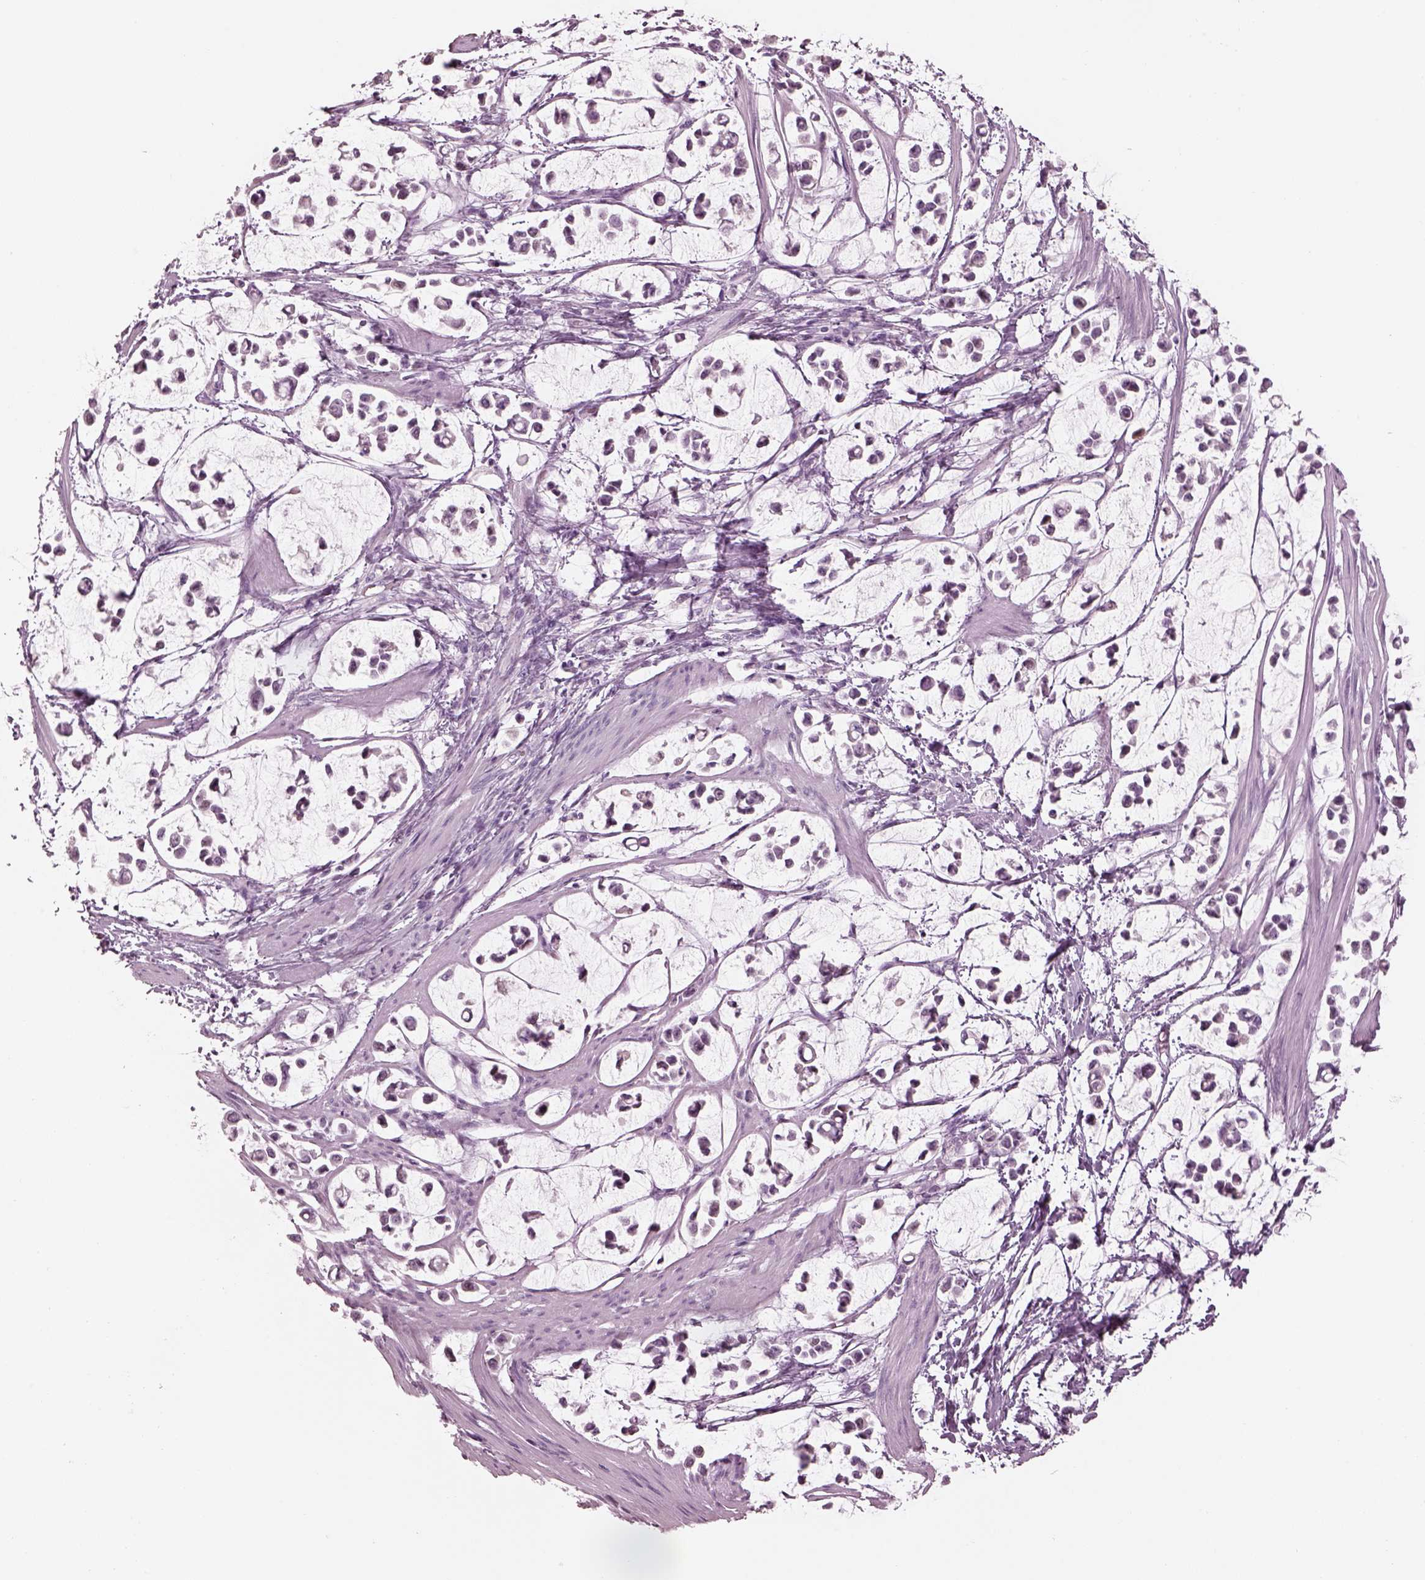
{"staining": {"intensity": "negative", "quantity": "none", "location": "none"}, "tissue": "stomach cancer", "cell_type": "Tumor cells", "image_type": "cancer", "snomed": [{"axis": "morphology", "description": "Adenocarcinoma, NOS"}, {"axis": "topography", "description": "Stomach"}], "caption": "DAB immunohistochemical staining of stomach cancer displays no significant expression in tumor cells. (Brightfield microscopy of DAB (3,3'-diaminobenzidine) immunohistochemistry at high magnification).", "gene": "KRTAP24-1", "patient": {"sex": "male", "age": 82}}